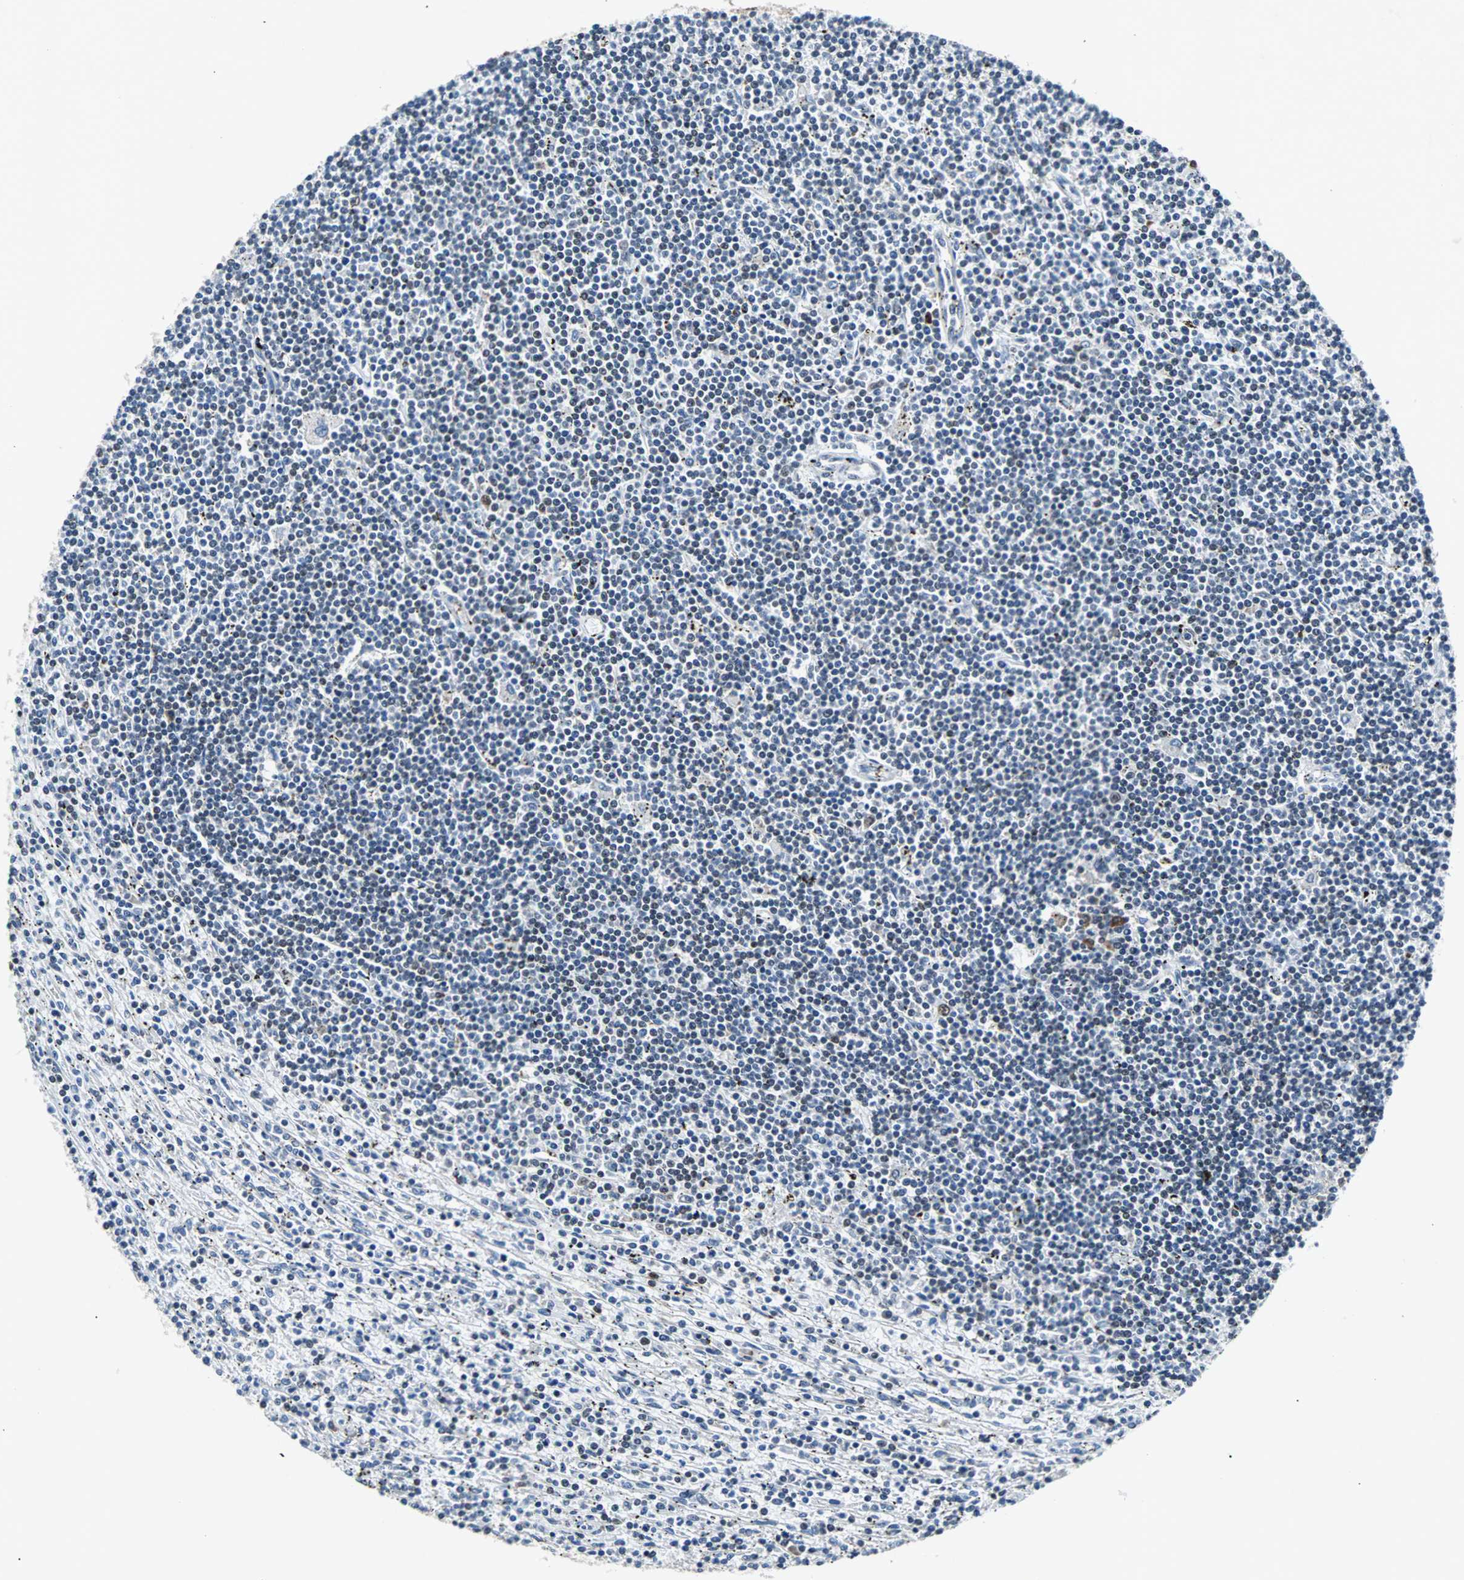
{"staining": {"intensity": "negative", "quantity": "none", "location": "none"}, "tissue": "lymphoma", "cell_type": "Tumor cells", "image_type": "cancer", "snomed": [{"axis": "morphology", "description": "Malignant lymphoma, non-Hodgkin's type, Low grade"}, {"axis": "topography", "description": "Spleen"}], "caption": "IHC micrograph of human malignant lymphoma, non-Hodgkin's type (low-grade) stained for a protein (brown), which reveals no staining in tumor cells.", "gene": "USP28", "patient": {"sex": "male", "age": 76}}